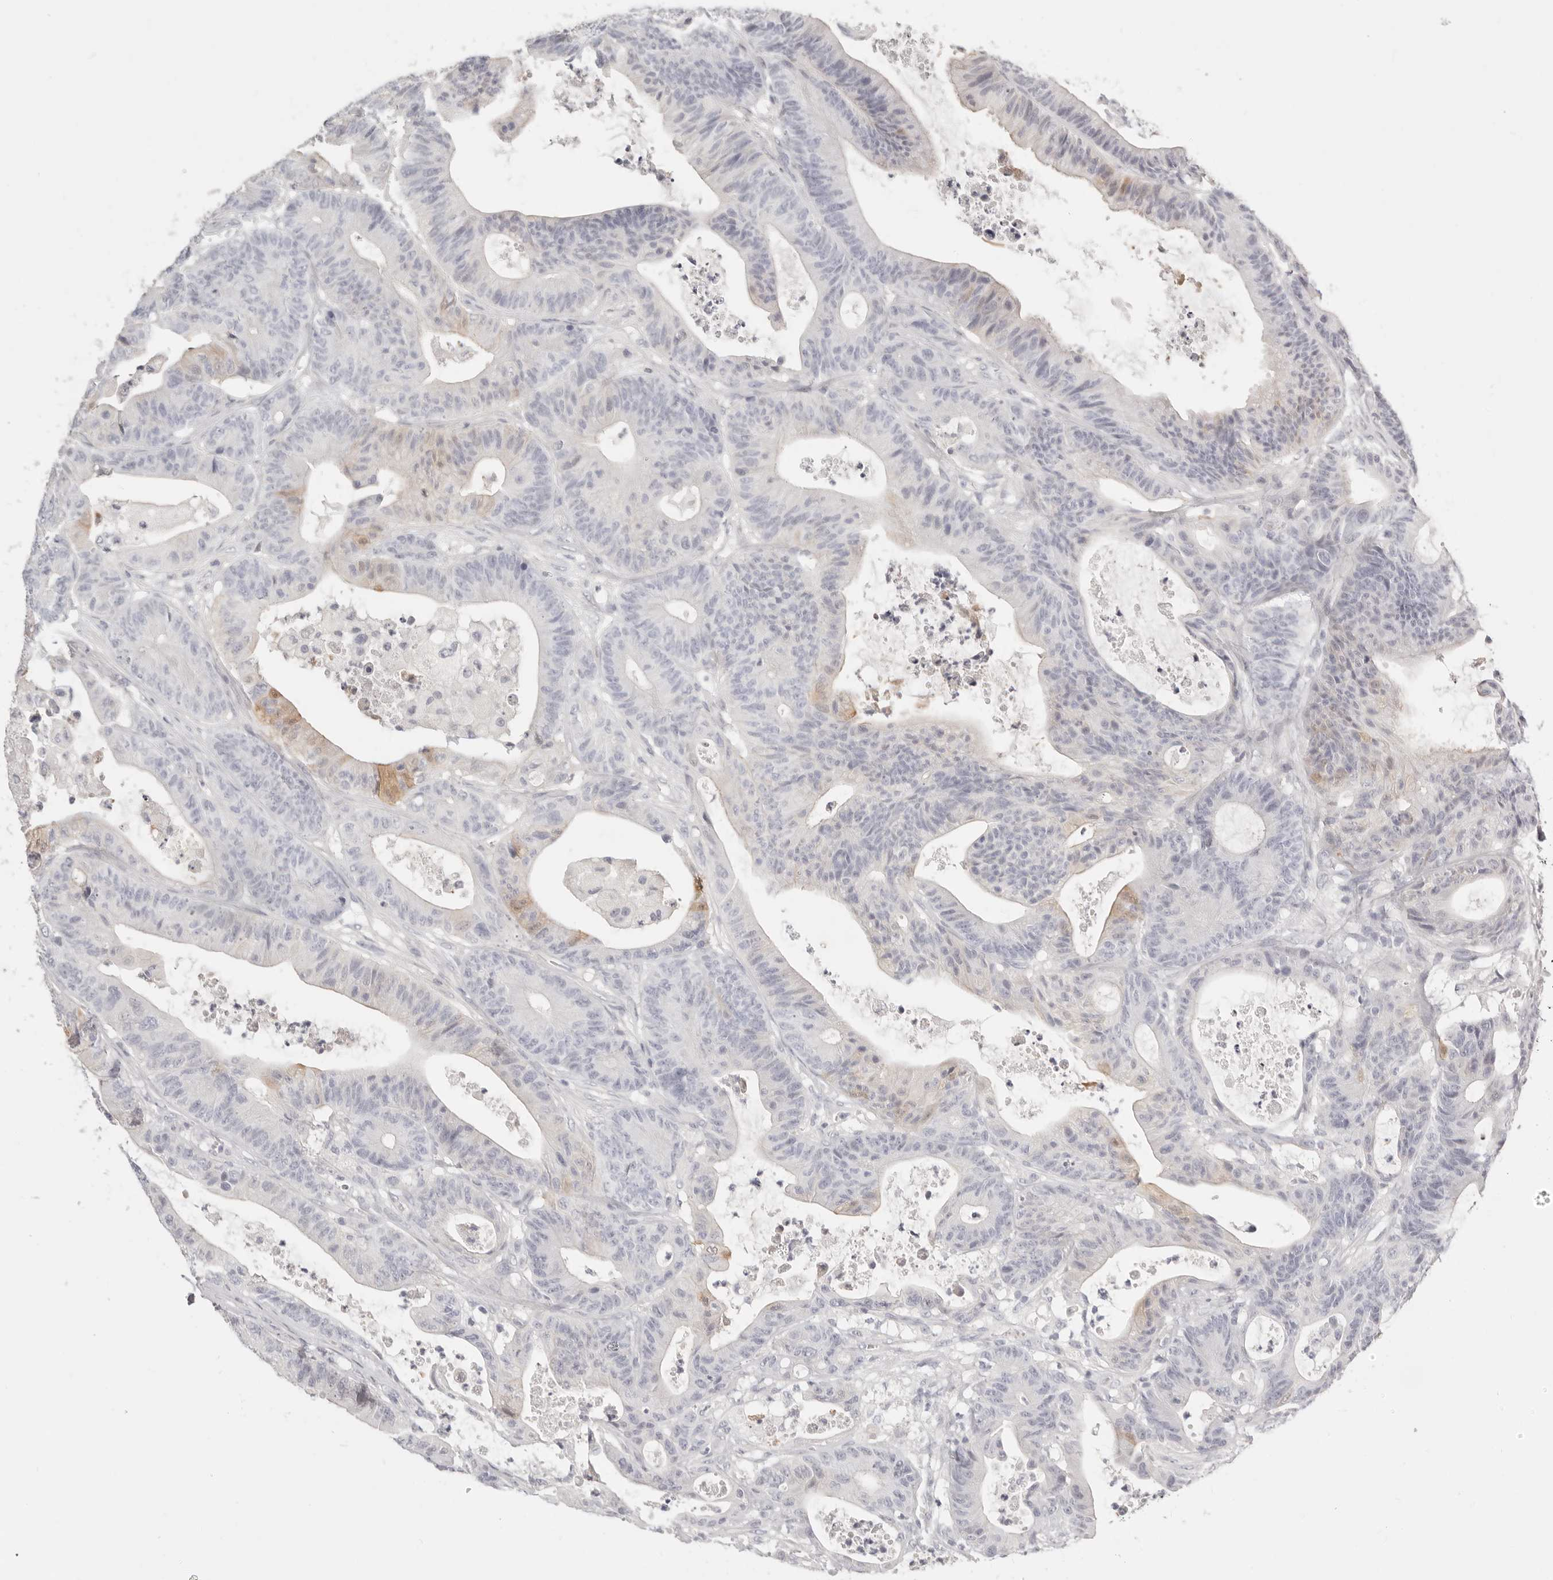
{"staining": {"intensity": "weak", "quantity": "<25%", "location": "cytoplasmic/membranous"}, "tissue": "colorectal cancer", "cell_type": "Tumor cells", "image_type": "cancer", "snomed": [{"axis": "morphology", "description": "Adenocarcinoma, NOS"}, {"axis": "topography", "description": "Colon"}], "caption": "The histopathology image displays no significant staining in tumor cells of colorectal cancer (adenocarcinoma).", "gene": "FABP1", "patient": {"sex": "female", "age": 84}}